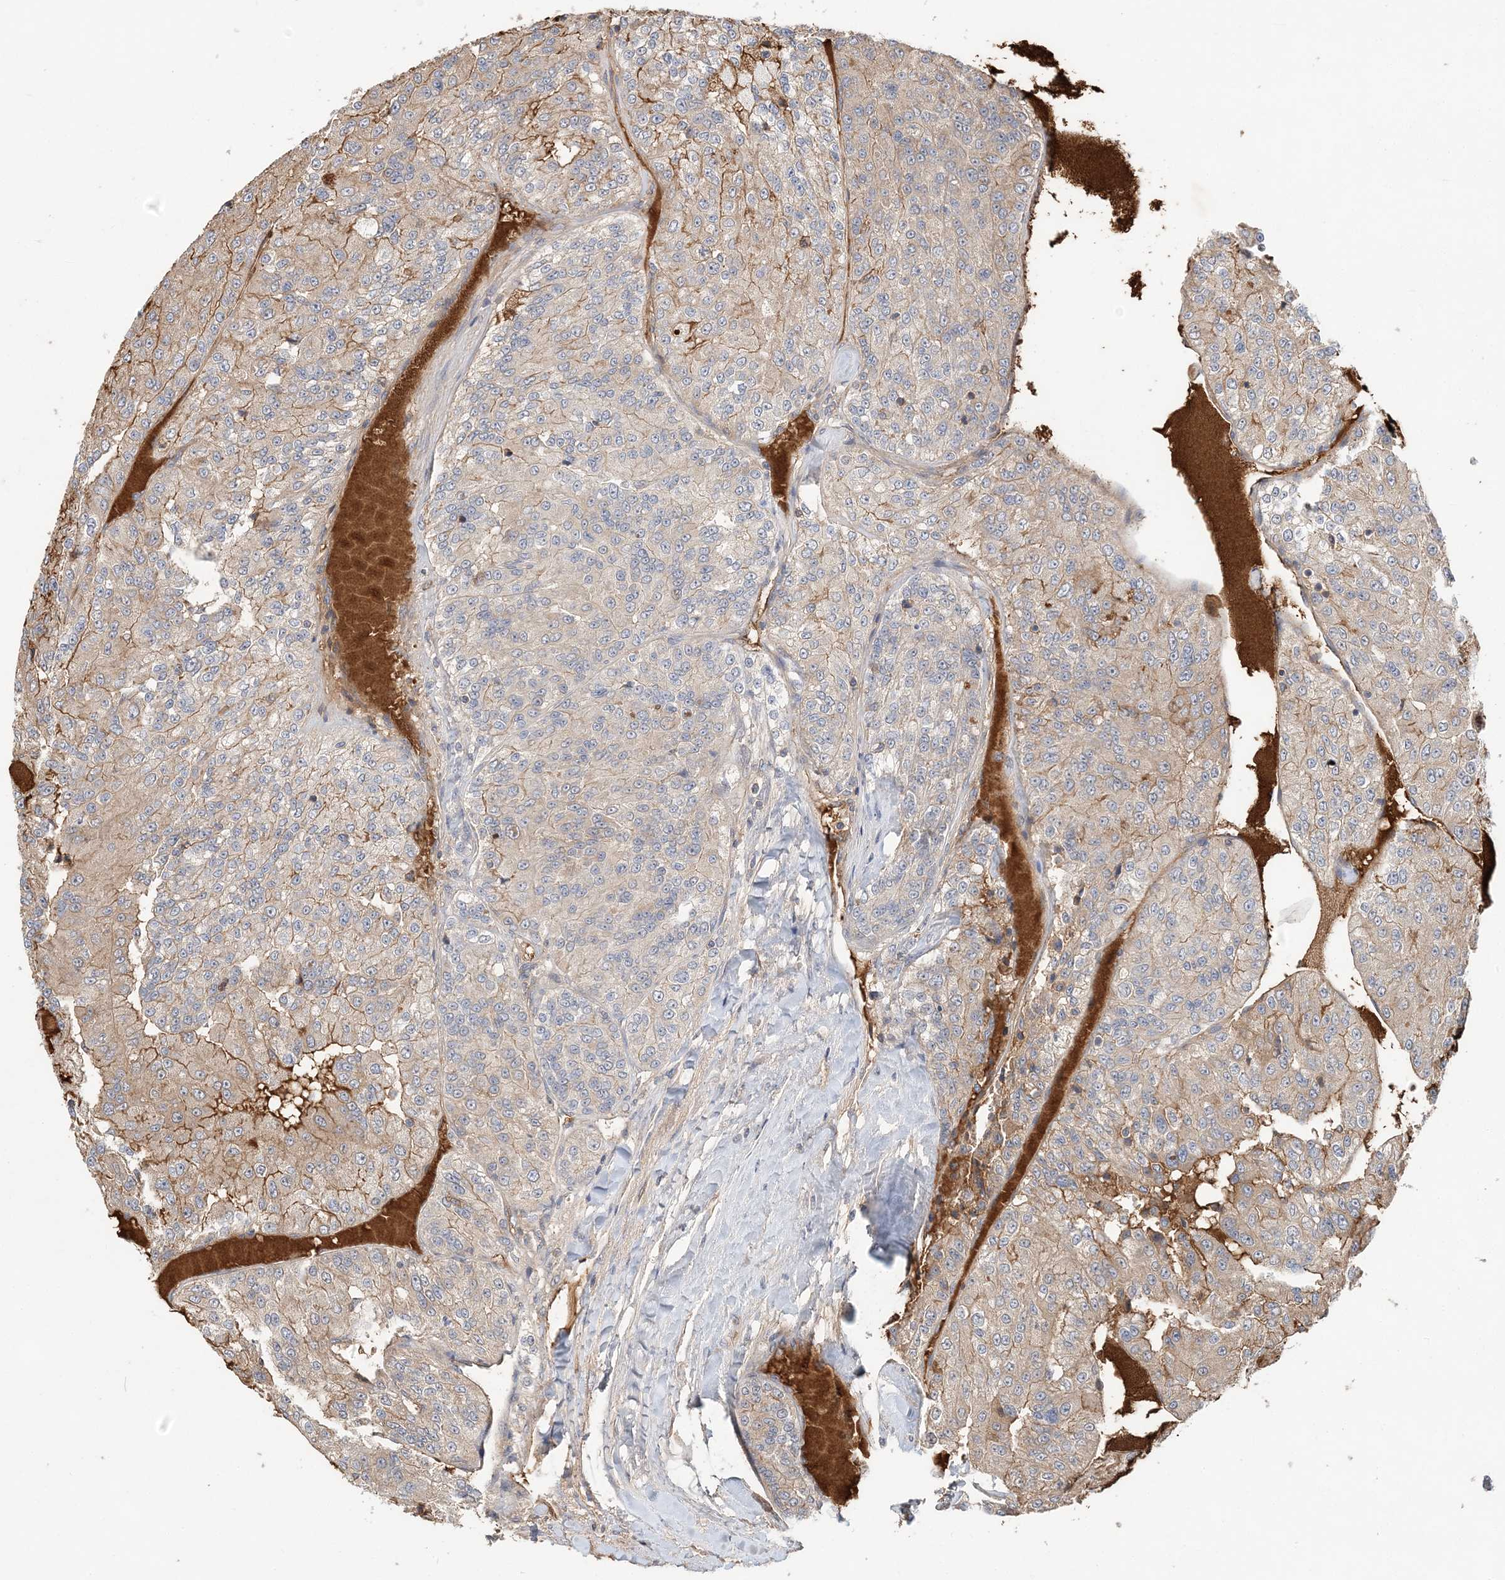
{"staining": {"intensity": "weak", "quantity": "25%-75%", "location": "cytoplasmic/membranous"}, "tissue": "renal cancer", "cell_type": "Tumor cells", "image_type": "cancer", "snomed": [{"axis": "morphology", "description": "Adenocarcinoma, NOS"}, {"axis": "topography", "description": "Kidney"}], "caption": "Renal cancer was stained to show a protein in brown. There is low levels of weak cytoplasmic/membranous expression in approximately 25%-75% of tumor cells. The staining was performed using DAB to visualize the protein expression in brown, while the nuclei were stained in blue with hematoxylin (Magnification: 20x).", "gene": "SYCP3", "patient": {"sex": "female", "age": 63}}